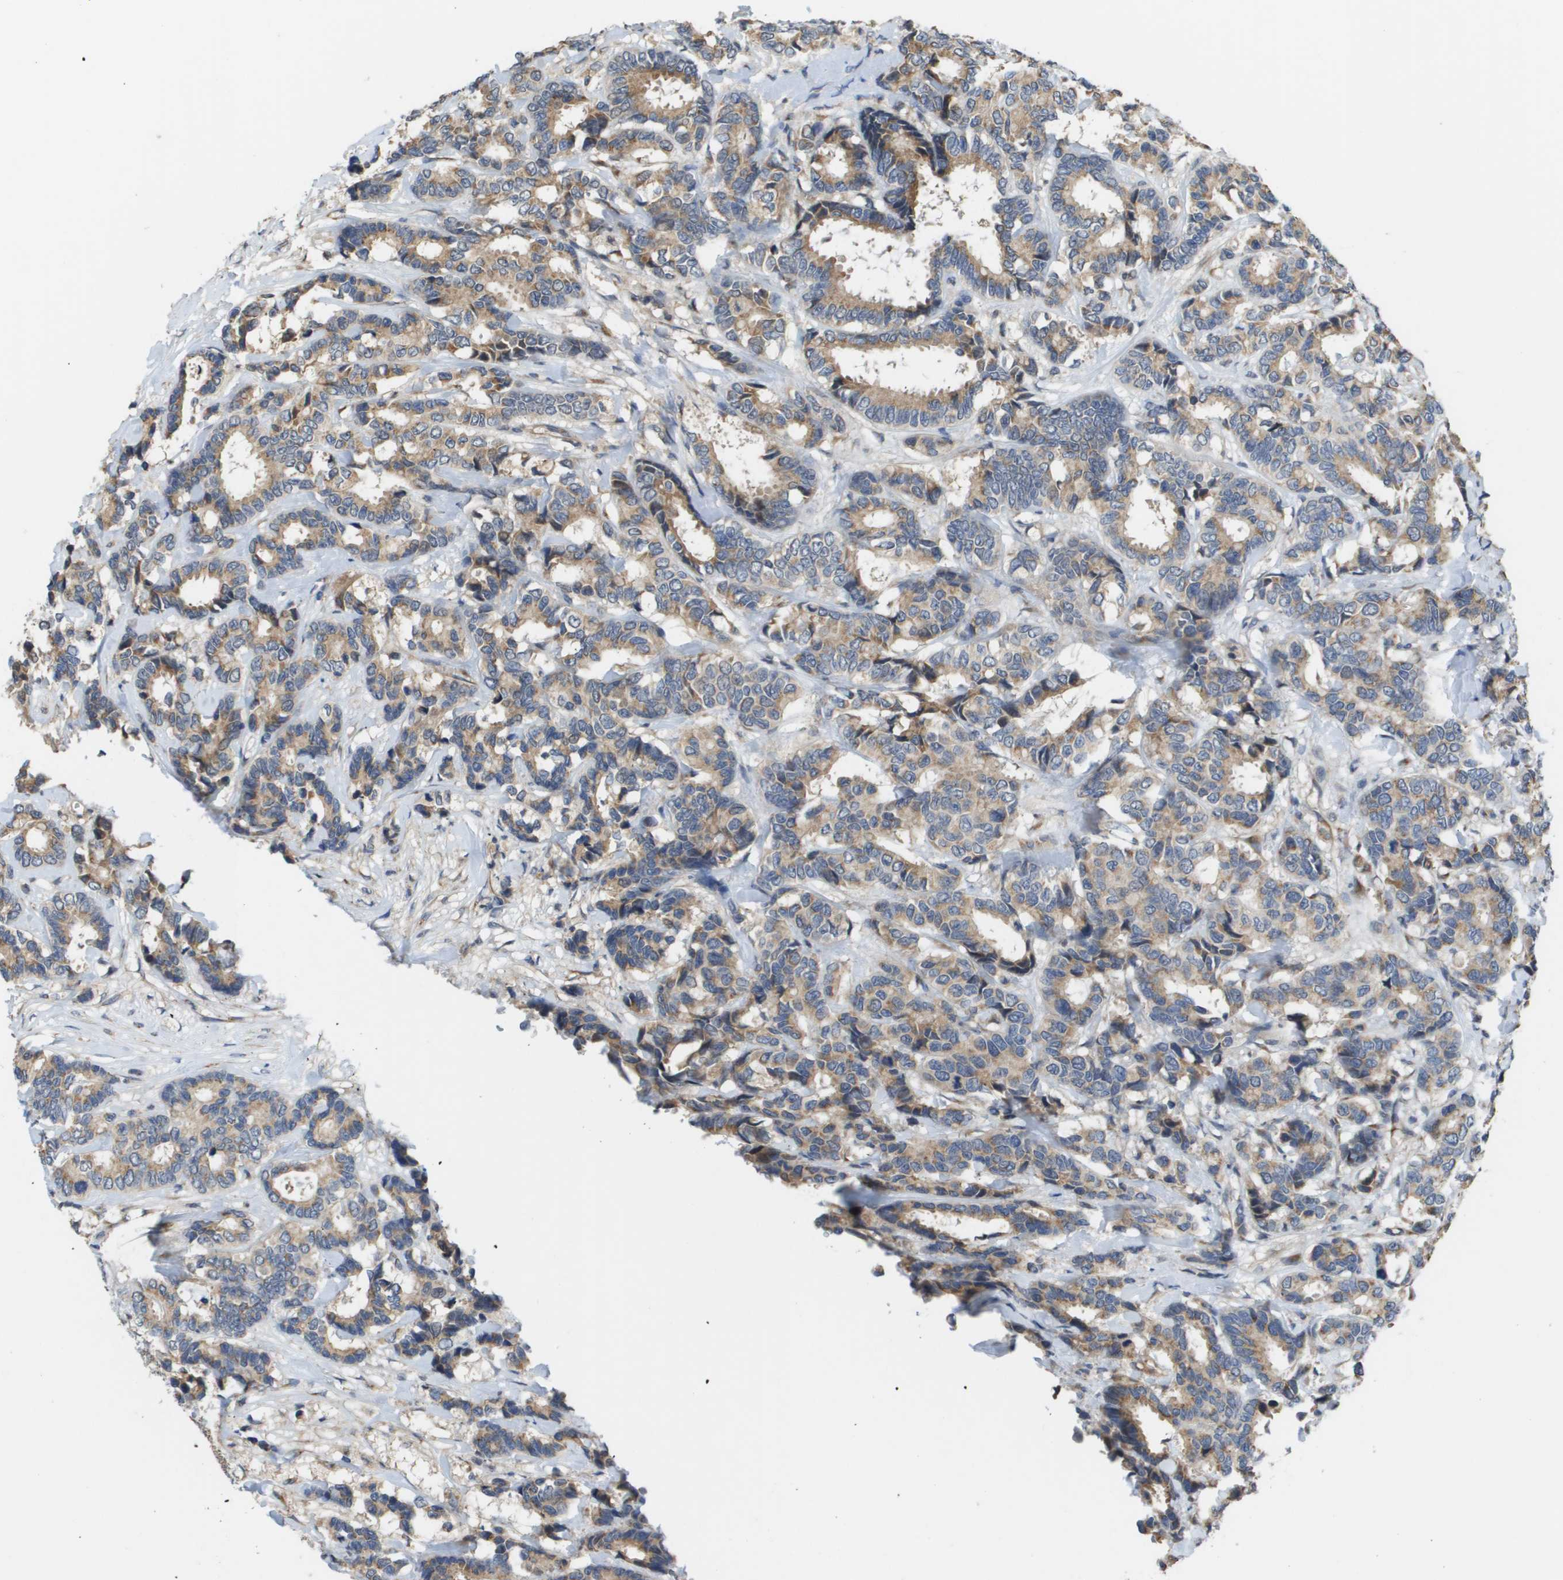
{"staining": {"intensity": "moderate", "quantity": ">75%", "location": "cytoplasmic/membranous"}, "tissue": "breast cancer", "cell_type": "Tumor cells", "image_type": "cancer", "snomed": [{"axis": "morphology", "description": "Duct carcinoma"}, {"axis": "topography", "description": "Breast"}], "caption": "Approximately >75% of tumor cells in invasive ductal carcinoma (breast) demonstrate moderate cytoplasmic/membranous protein staining as visualized by brown immunohistochemical staining.", "gene": "PCK1", "patient": {"sex": "female", "age": 87}}